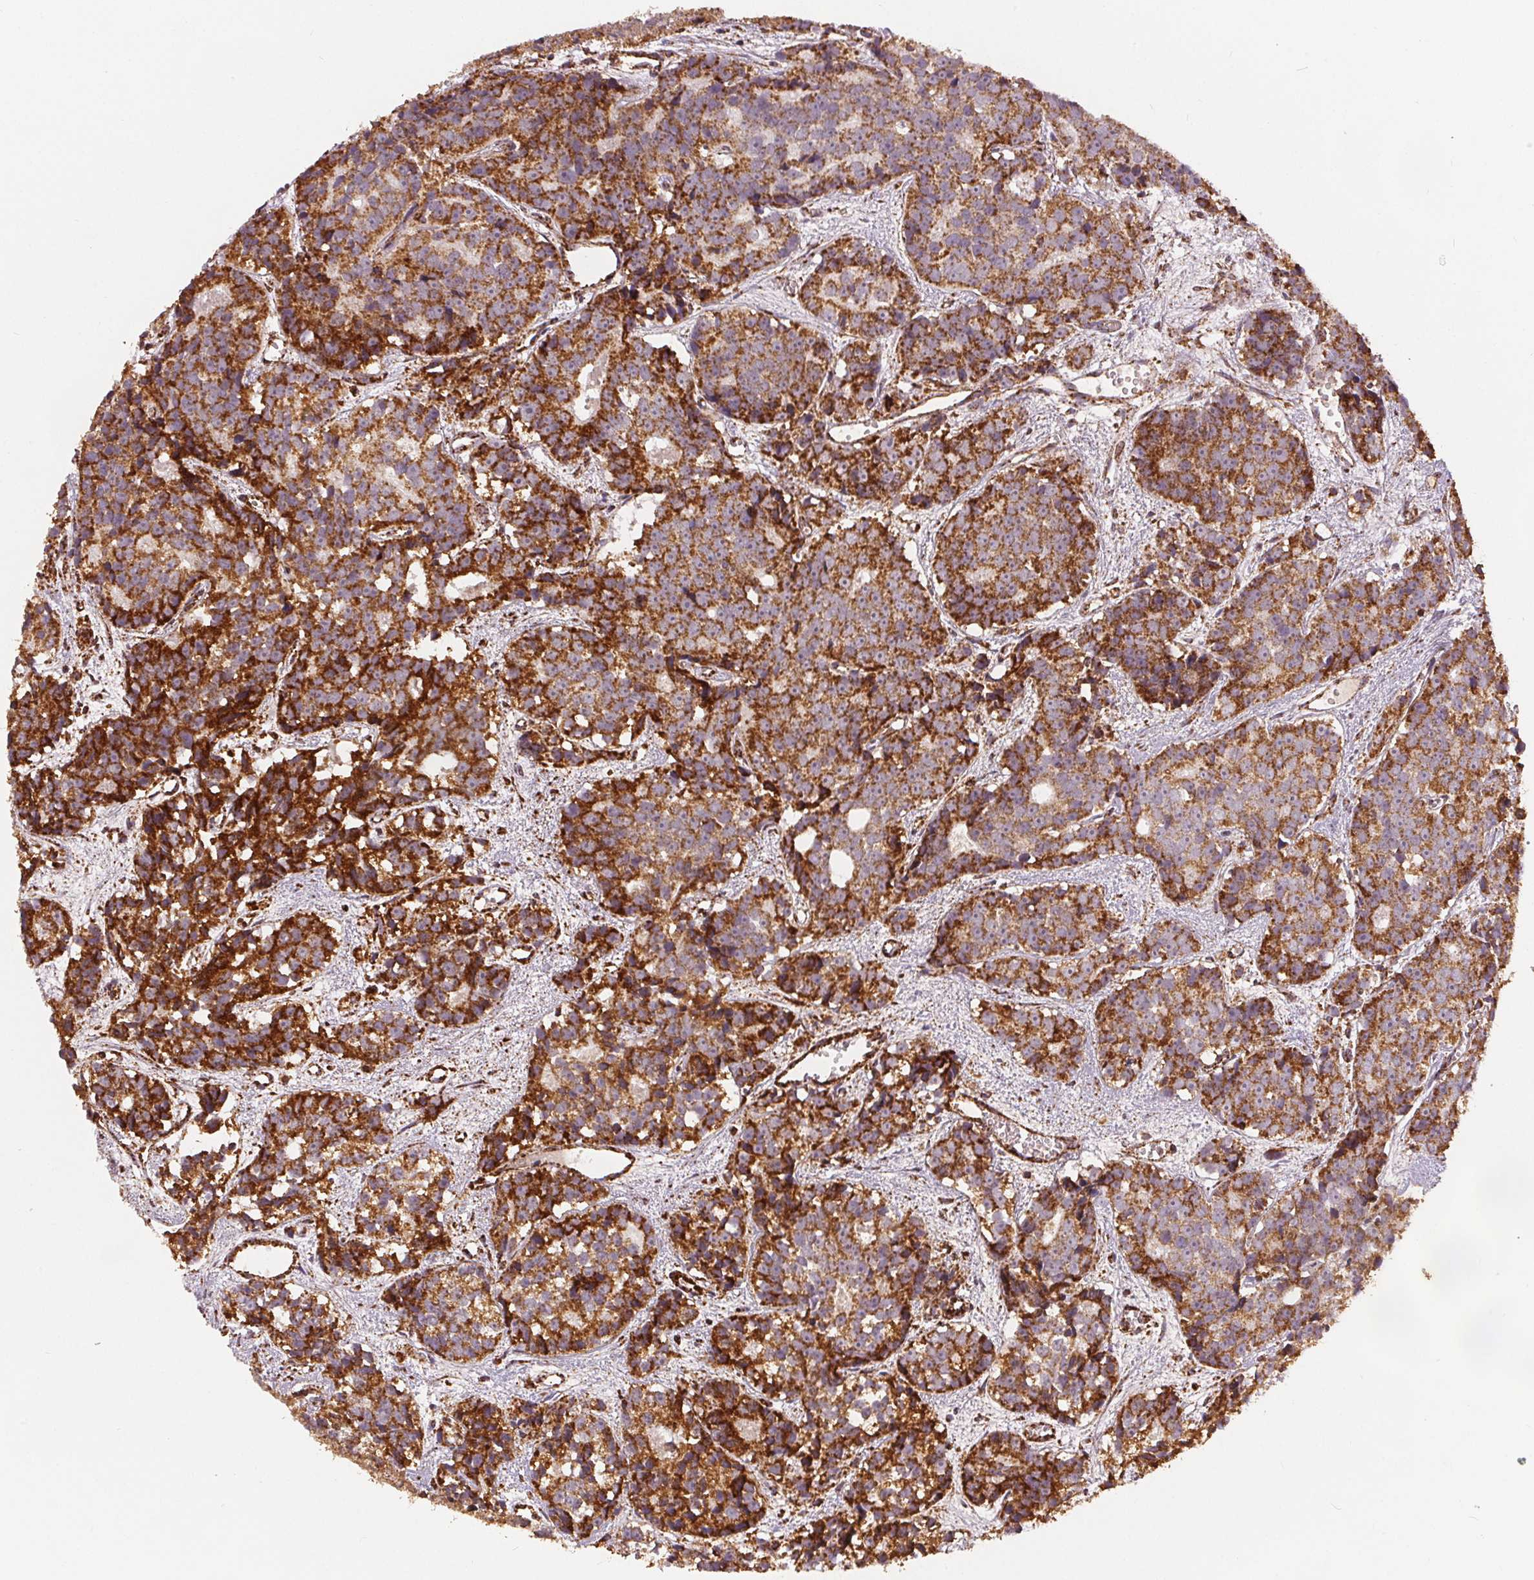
{"staining": {"intensity": "moderate", "quantity": ">75%", "location": "cytoplasmic/membranous"}, "tissue": "prostate cancer", "cell_type": "Tumor cells", "image_type": "cancer", "snomed": [{"axis": "morphology", "description": "Adenocarcinoma, High grade"}, {"axis": "topography", "description": "Prostate"}], "caption": "Immunohistochemical staining of high-grade adenocarcinoma (prostate) reveals medium levels of moderate cytoplasmic/membranous positivity in about >75% of tumor cells.", "gene": "SDHB", "patient": {"sex": "male", "age": 77}}